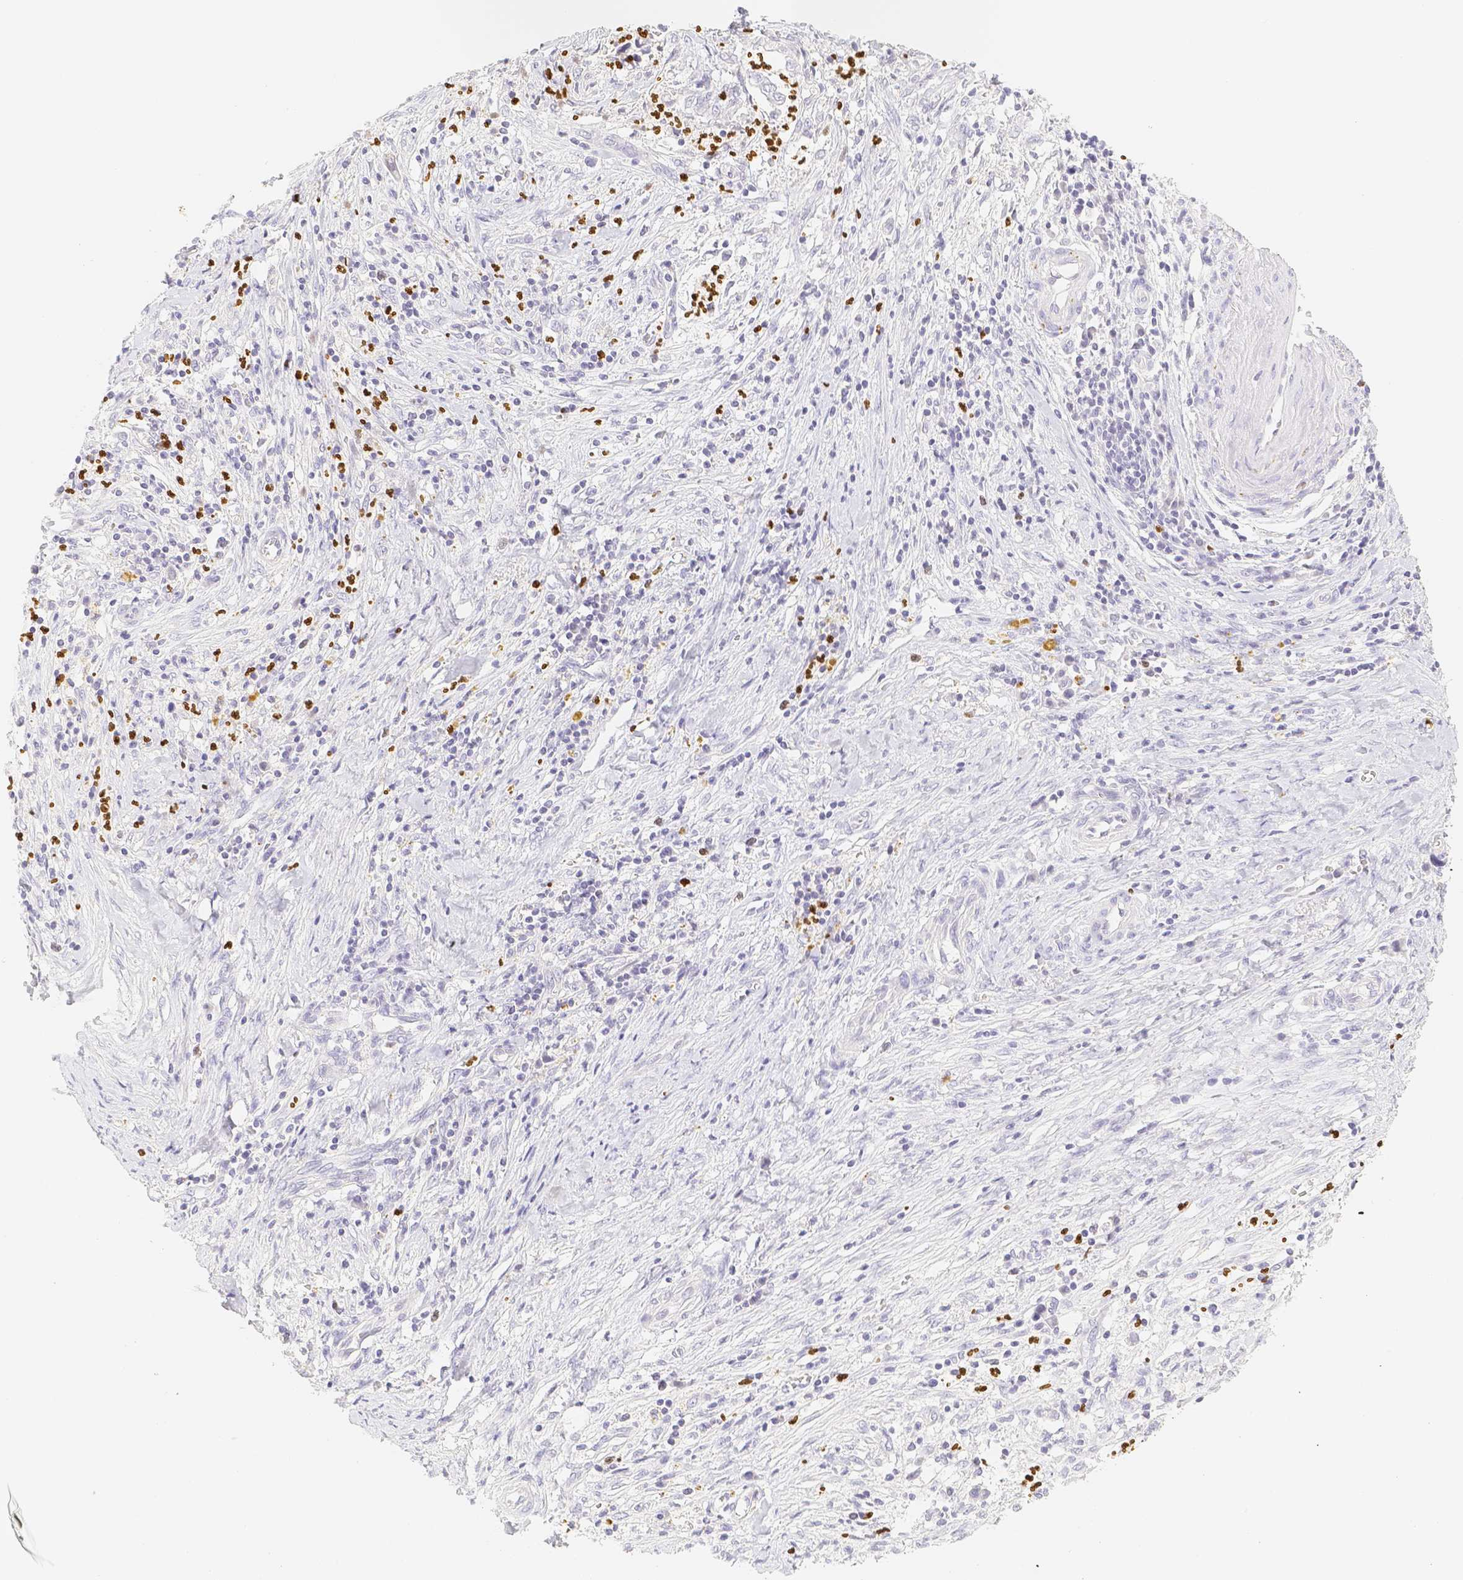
{"staining": {"intensity": "negative", "quantity": "none", "location": "none"}, "tissue": "cervical cancer", "cell_type": "Tumor cells", "image_type": "cancer", "snomed": [{"axis": "morphology", "description": "Adenocarcinoma, NOS"}, {"axis": "topography", "description": "Cervix"}], "caption": "Immunohistochemistry micrograph of adenocarcinoma (cervical) stained for a protein (brown), which displays no staining in tumor cells. The staining is performed using DAB (3,3'-diaminobenzidine) brown chromogen with nuclei counter-stained in using hematoxylin.", "gene": "PADI4", "patient": {"sex": "female", "age": 44}}